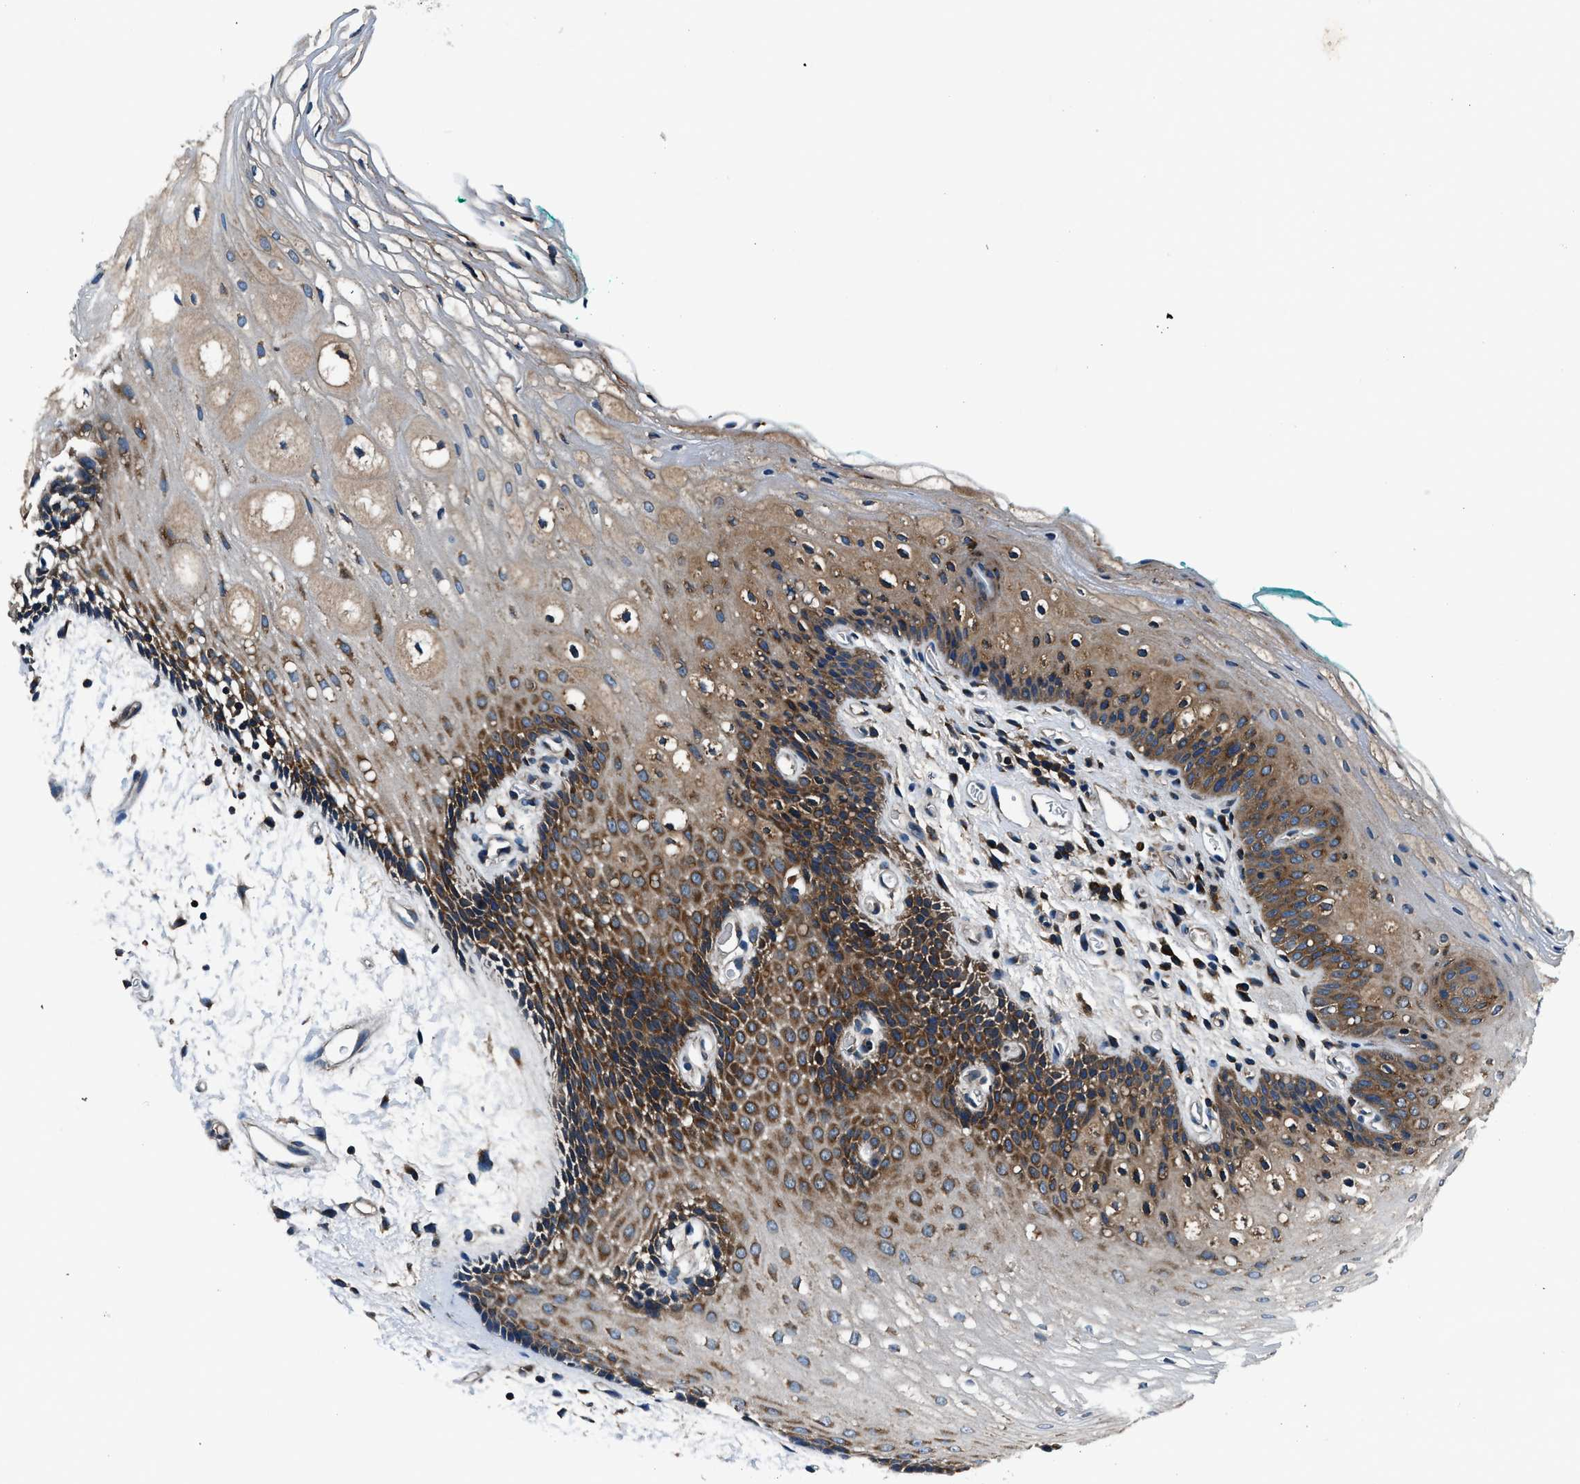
{"staining": {"intensity": "moderate", "quantity": ">75%", "location": "cytoplasmic/membranous"}, "tissue": "oral mucosa", "cell_type": "Squamous epithelial cells", "image_type": "normal", "snomed": [{"axis": "morphology", "description": "Normal tissue, NOS"}, {"axis": "topography", "description": "Skeletal muscle"}, {"axis": "topography", "description": "Oral tissue"}, {"axis": "topography", "description": "Peripheral nerve tissue"}], "caption": "An immunohistochemistry (IHC) photomicrograph of normal tissue is shown. Protein staining in brown highlights moderate cytoplasmic/membranous positivity in oral mucosa within squamous epithelial cells. Using DAB (brown) and hematoxylin (blue) stains, captured at high magnification using brightfield microscopy.", "gene": "ARFGAP2", "patient": {"sex": "female", "age": 84}}